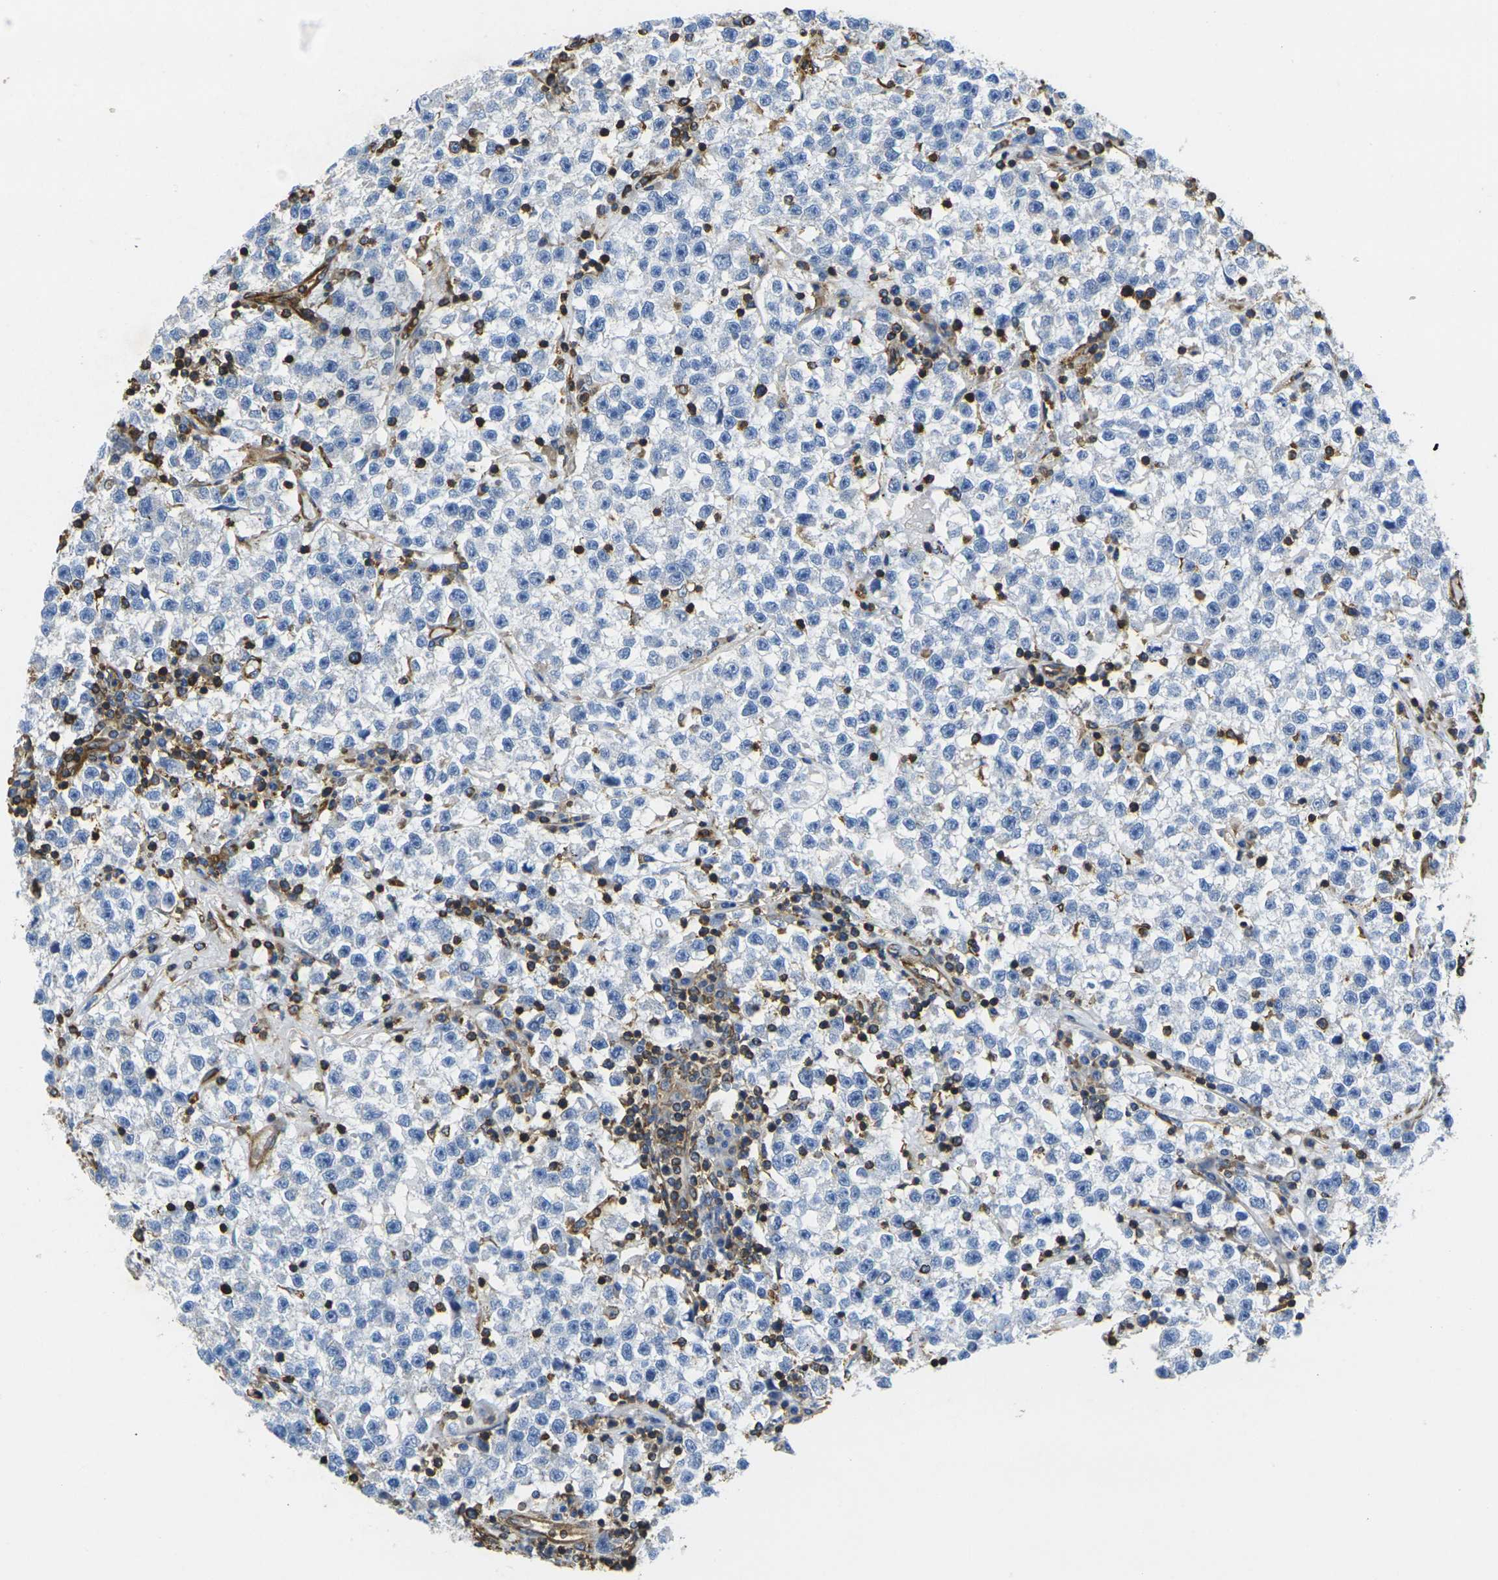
{"staining": {"intensity": "negative", "quantity": "none", "location": "none"}, "tissue": "testis cancer", "cell_type": "Tumor cells", "image_type": "cancer", "snomed": [{"axis": "morphology", "description": "Seminoma, NOS"}, {"axis": "topography", "description": "Testis"}], "caption": "Tumor cells are negative for protein expression in human testis cancer (seminoma). (Immunohistochemistry, brightfield microscopy, high magnification).", "gene": "FAM110D", "patient": {"sex": "male", "age": 22}}